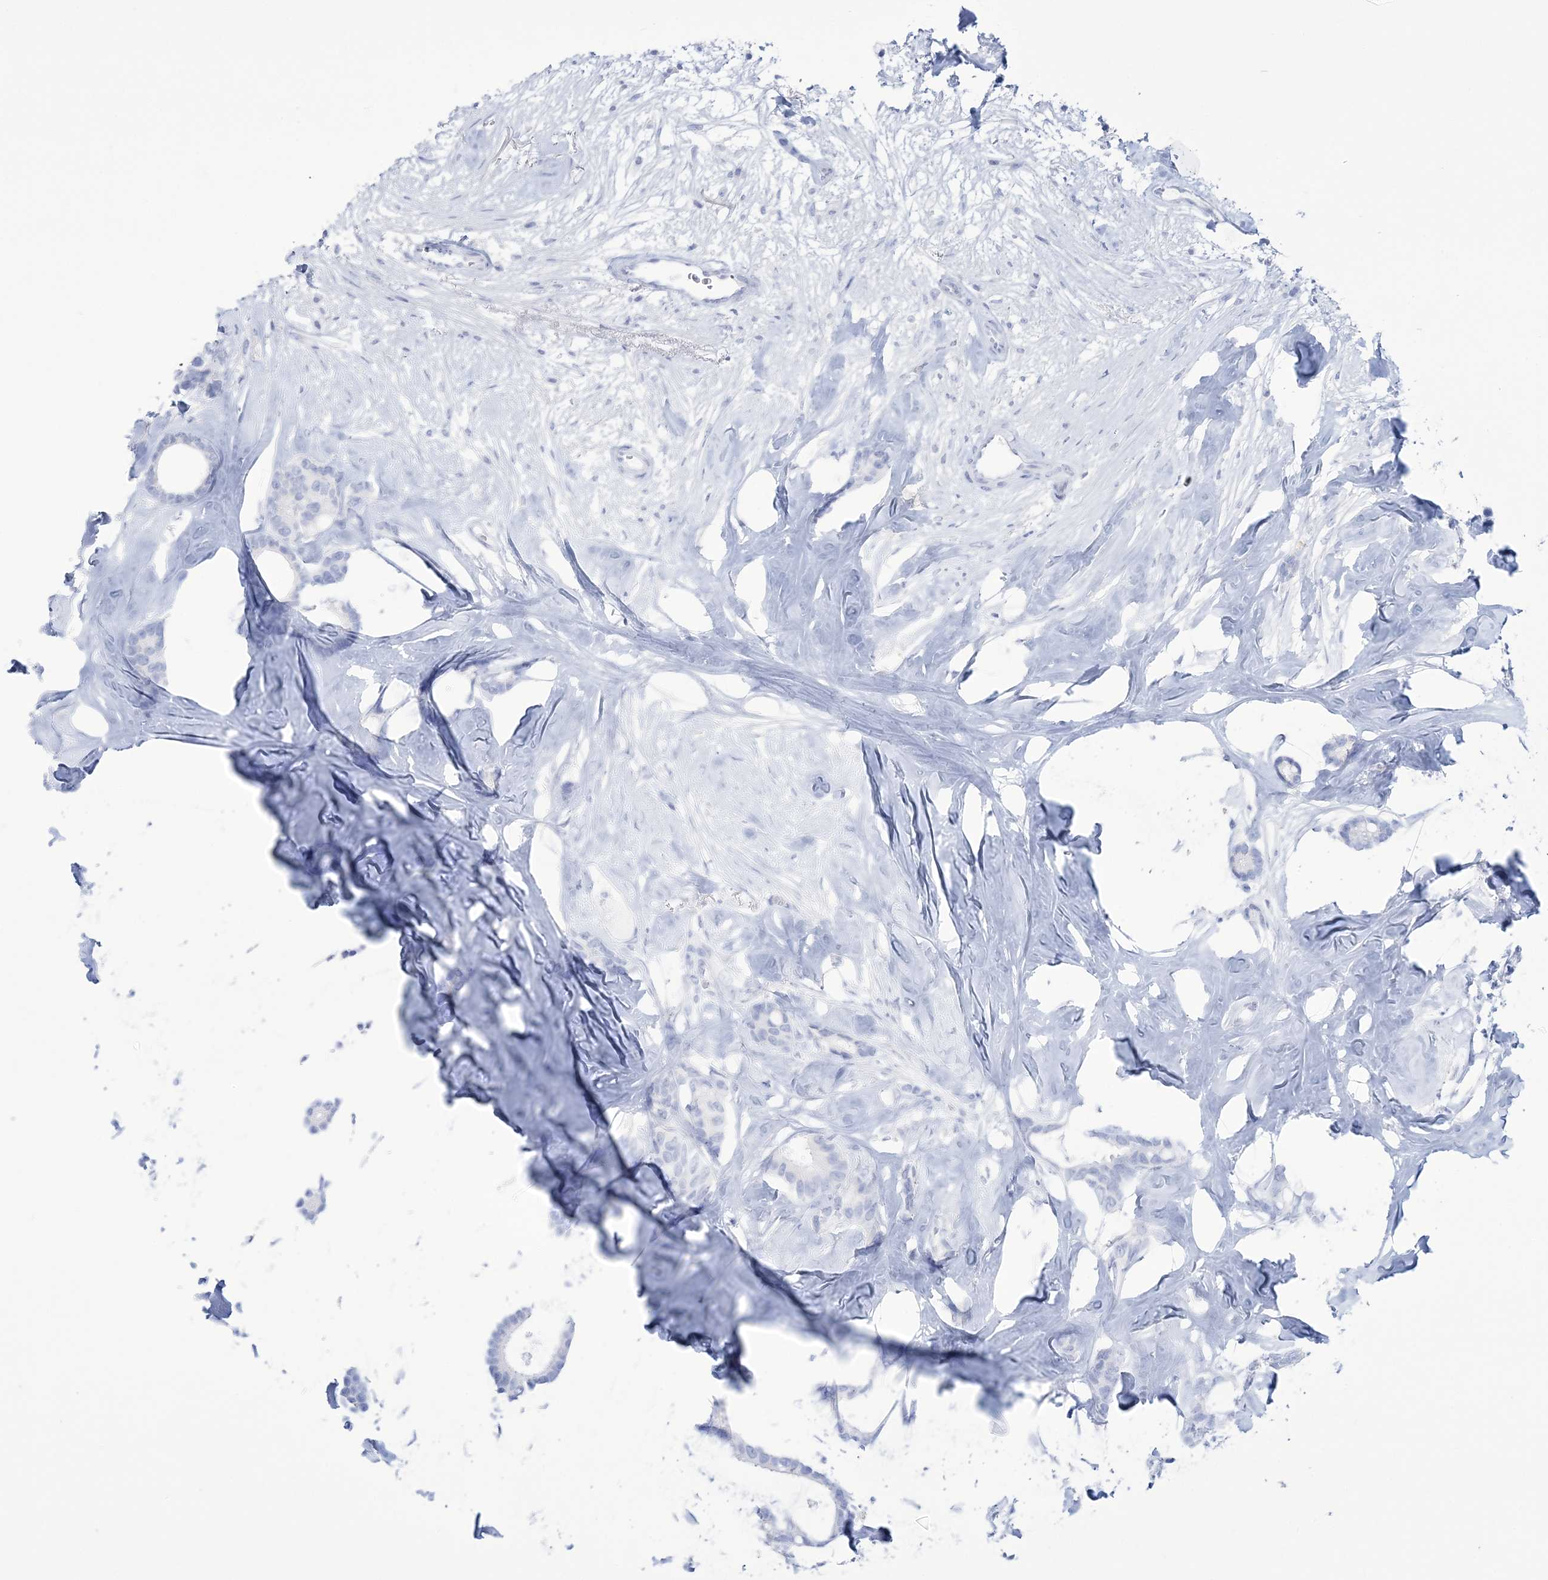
{"staining": {"intensity": "negative", "quantity": "none", "location": "none"}, "tissue": "breast cancer", "cell_type": "Tumor cells", "image_type": "cancer", "snomed": [{"axis": "morphology", "description": "Duct carcinoma"}, {"axis": "topography", "description": "Breast"}], "caption": "Image shows no significant protein positivity in tumor cells of breast intraductal carcinoma.", "gene": "RBP2", "patient": {"sex": "female", "age": 87}}